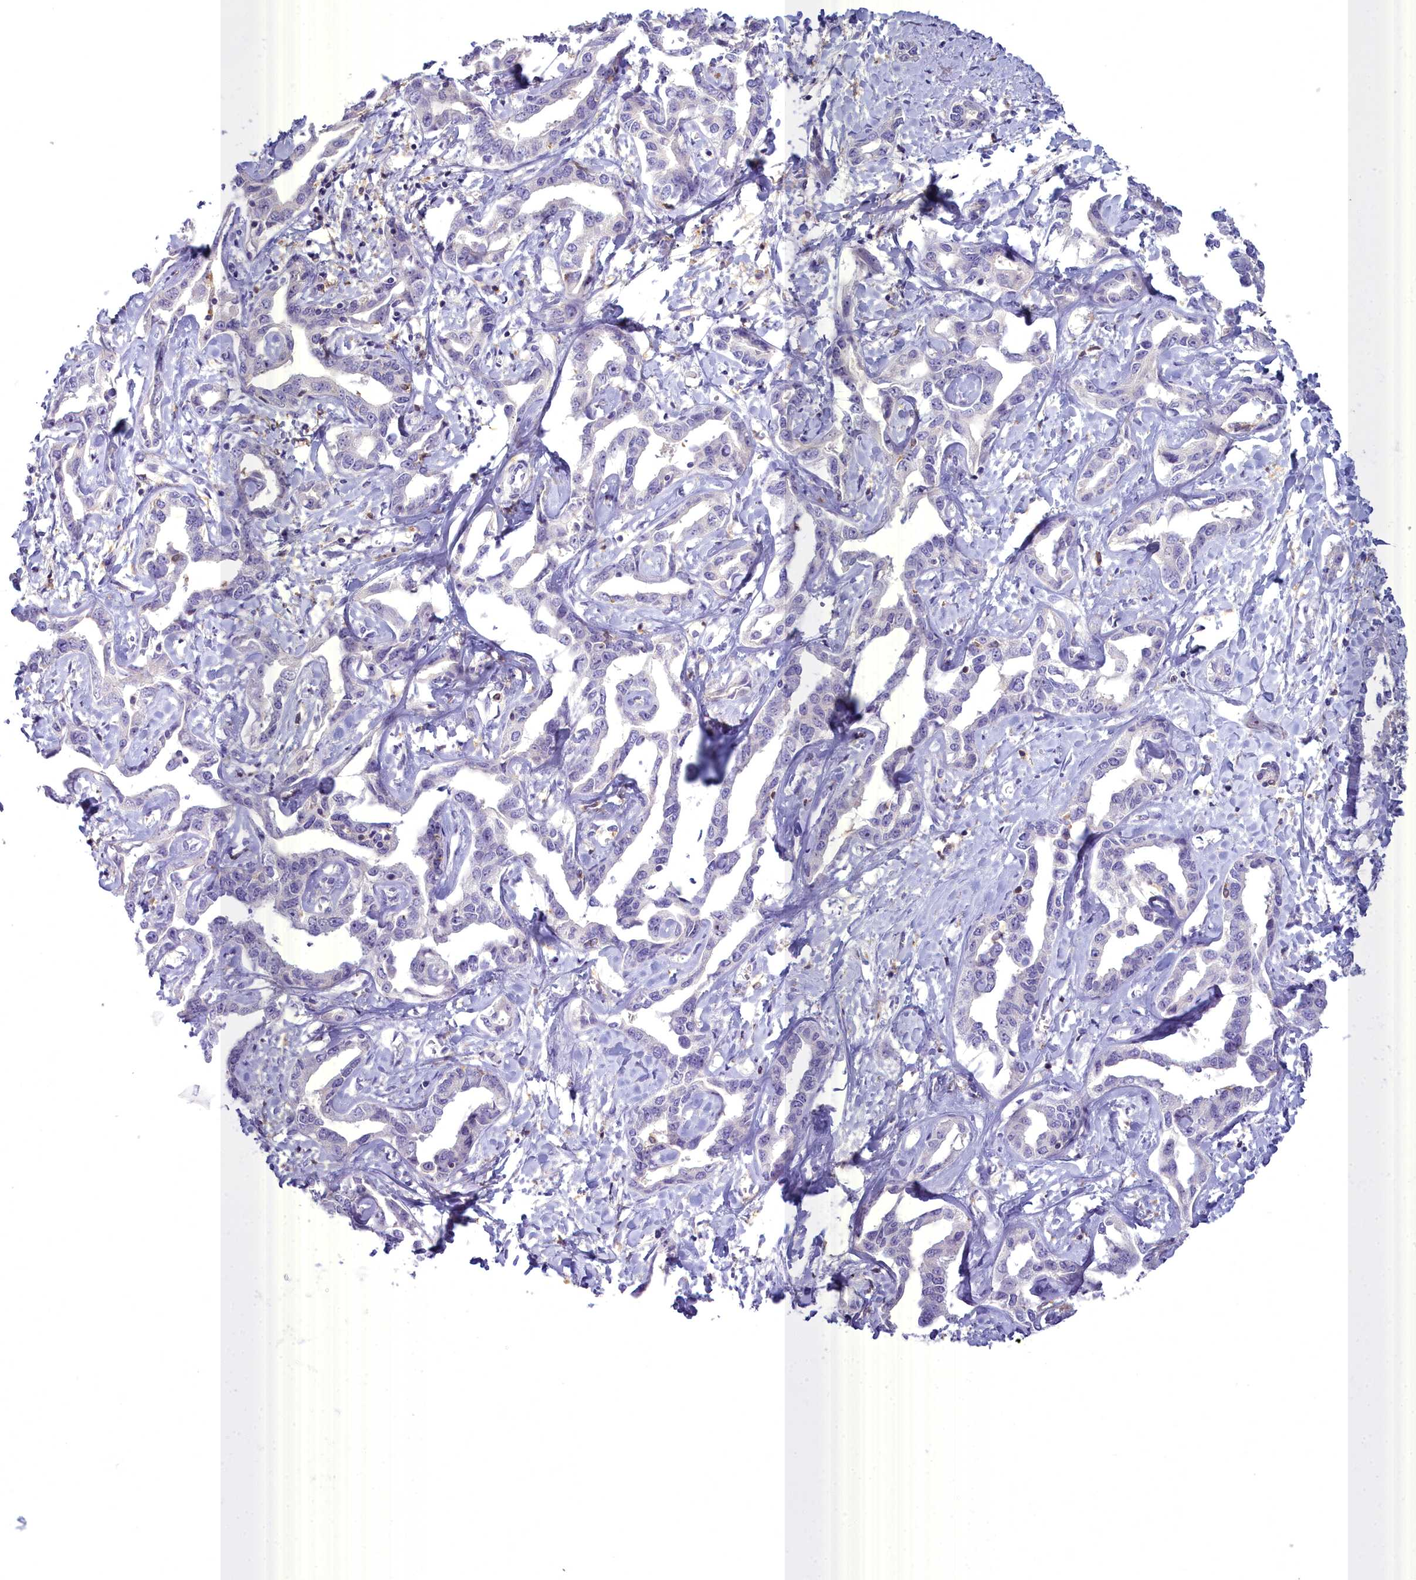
{"staining": {"intensity": "negative", "quantity": "none", "location": "none"}, "tissue": "liver cancer", "cell_type": "Tumor cells", "image_type": "cancer", "snomed": [{"axis": "morphology", "description": "Cholangiocarcinoma"}, {"axis": "topography", "description": "Liver"}], "caption": "Tumor cells are negative for brown protein staining in liver cholangiocarcinoma. (Immunohistochemistry (ihc), brightfield microscopy, high magnification).", "gene": "BLNK", "patient": {"sex": "male", "age": 59}}